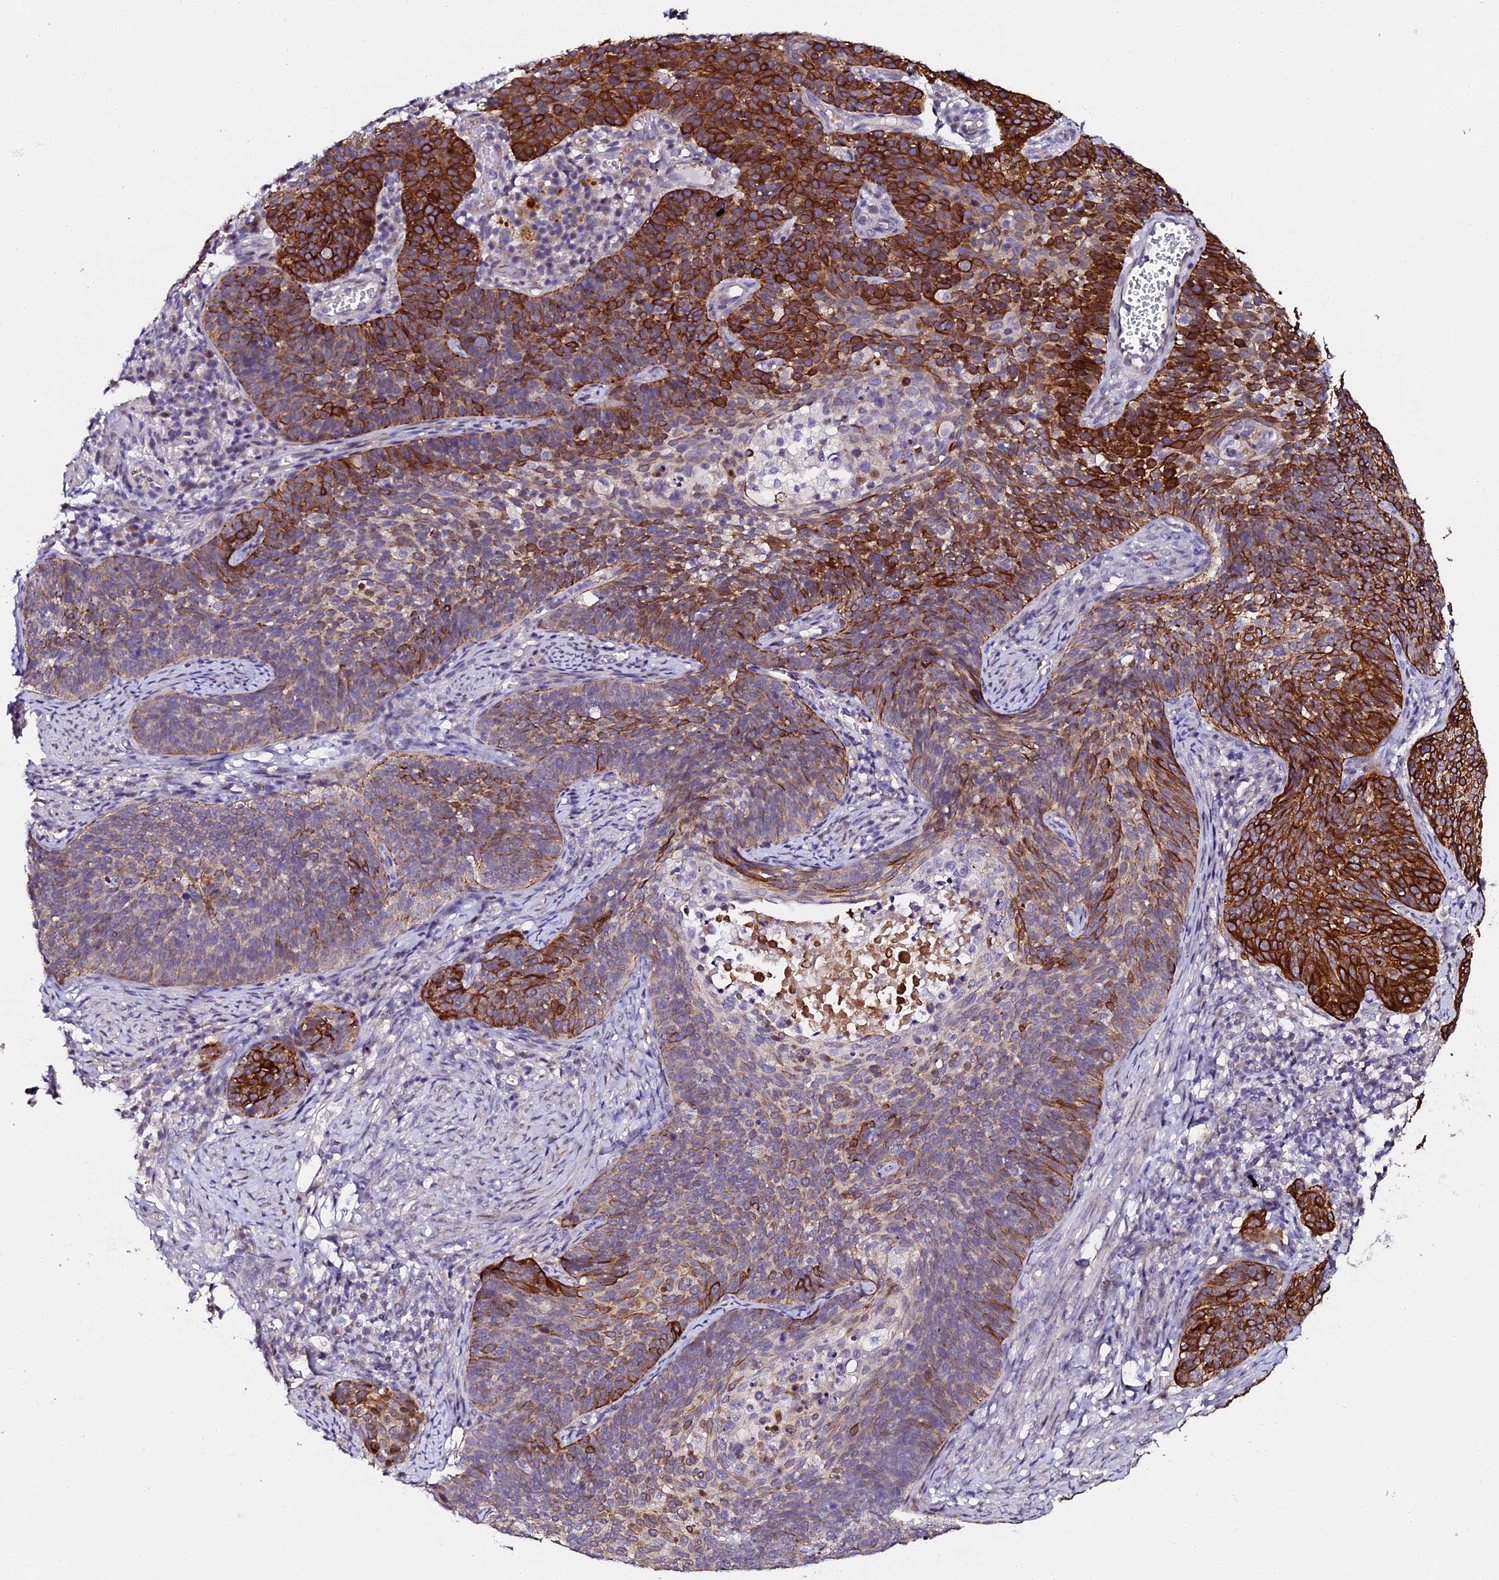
{"staining": {"intensity": "strong", "quantity": "25%-75%", "location": "cytoplasmic/membranous"}, "tissue": "cervical cancer", "cell_type": "Tumor cells", "image_type": "cancer", "snomed": [{"axis": "morphology", "description": "Normal tissue, NOS"}, {"axis": "morphology", "description": "Squamous cell carcinoma, NOS"}, {"axis": "topography", "description": "Cervix"}], "caption": "The image reveals staining of cervical squamous cell carcinoma, revealing strong cytoplasmic/membranous protein staining (brown color) within tumor cells. (Brightfield microscopy of DAB IHC at high magnification).", "gene": "GPN3", "patient": {"sex": "female", "age": 39}}